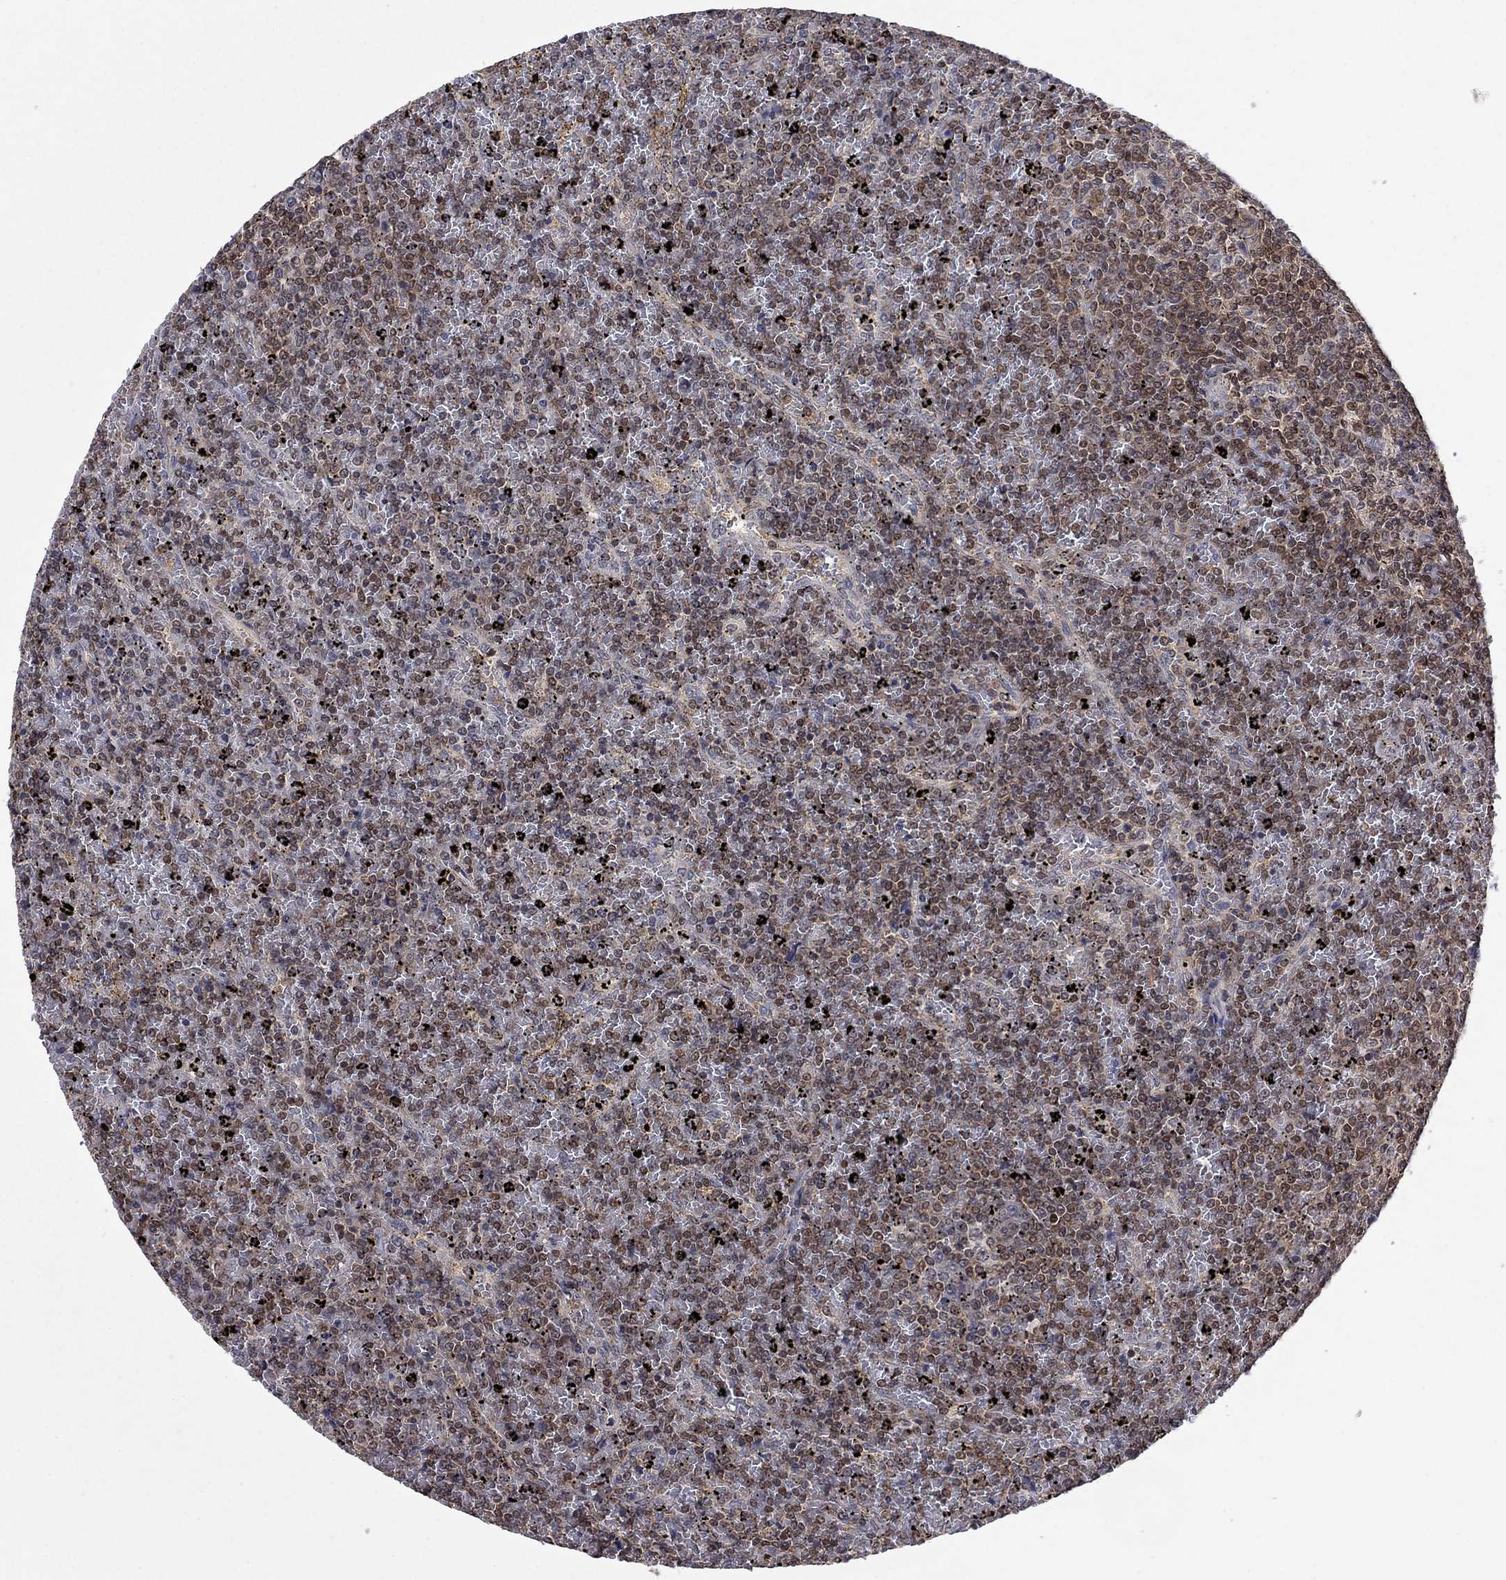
{"staining": {"intensity": "moderate", "quantity": ">75%", "location": "cytoplasmic/membranous,nuclear"}, "tissue": "lymphoma", "cell_type": "Tumor cells", "image_type": "cancer", "snomed": [{"axis": "morphology", "description": "Malignant lymphoma, non-Hodgkin's type, Low grade"}, {"axis": "topography", "description": "Spleen"}], "caption": "This histopathology image reveals low-grade malignant lymphoma, non-Hodgkin's type stained with IHC to label a protein in brown. The cytoplasmic/membranous and nuclear of tumor cells show moderate positivity for the protein. Nuclei are counter-stained blue.", "gene": "IAH1", "patient": {"sex": "female", "age": 77}}